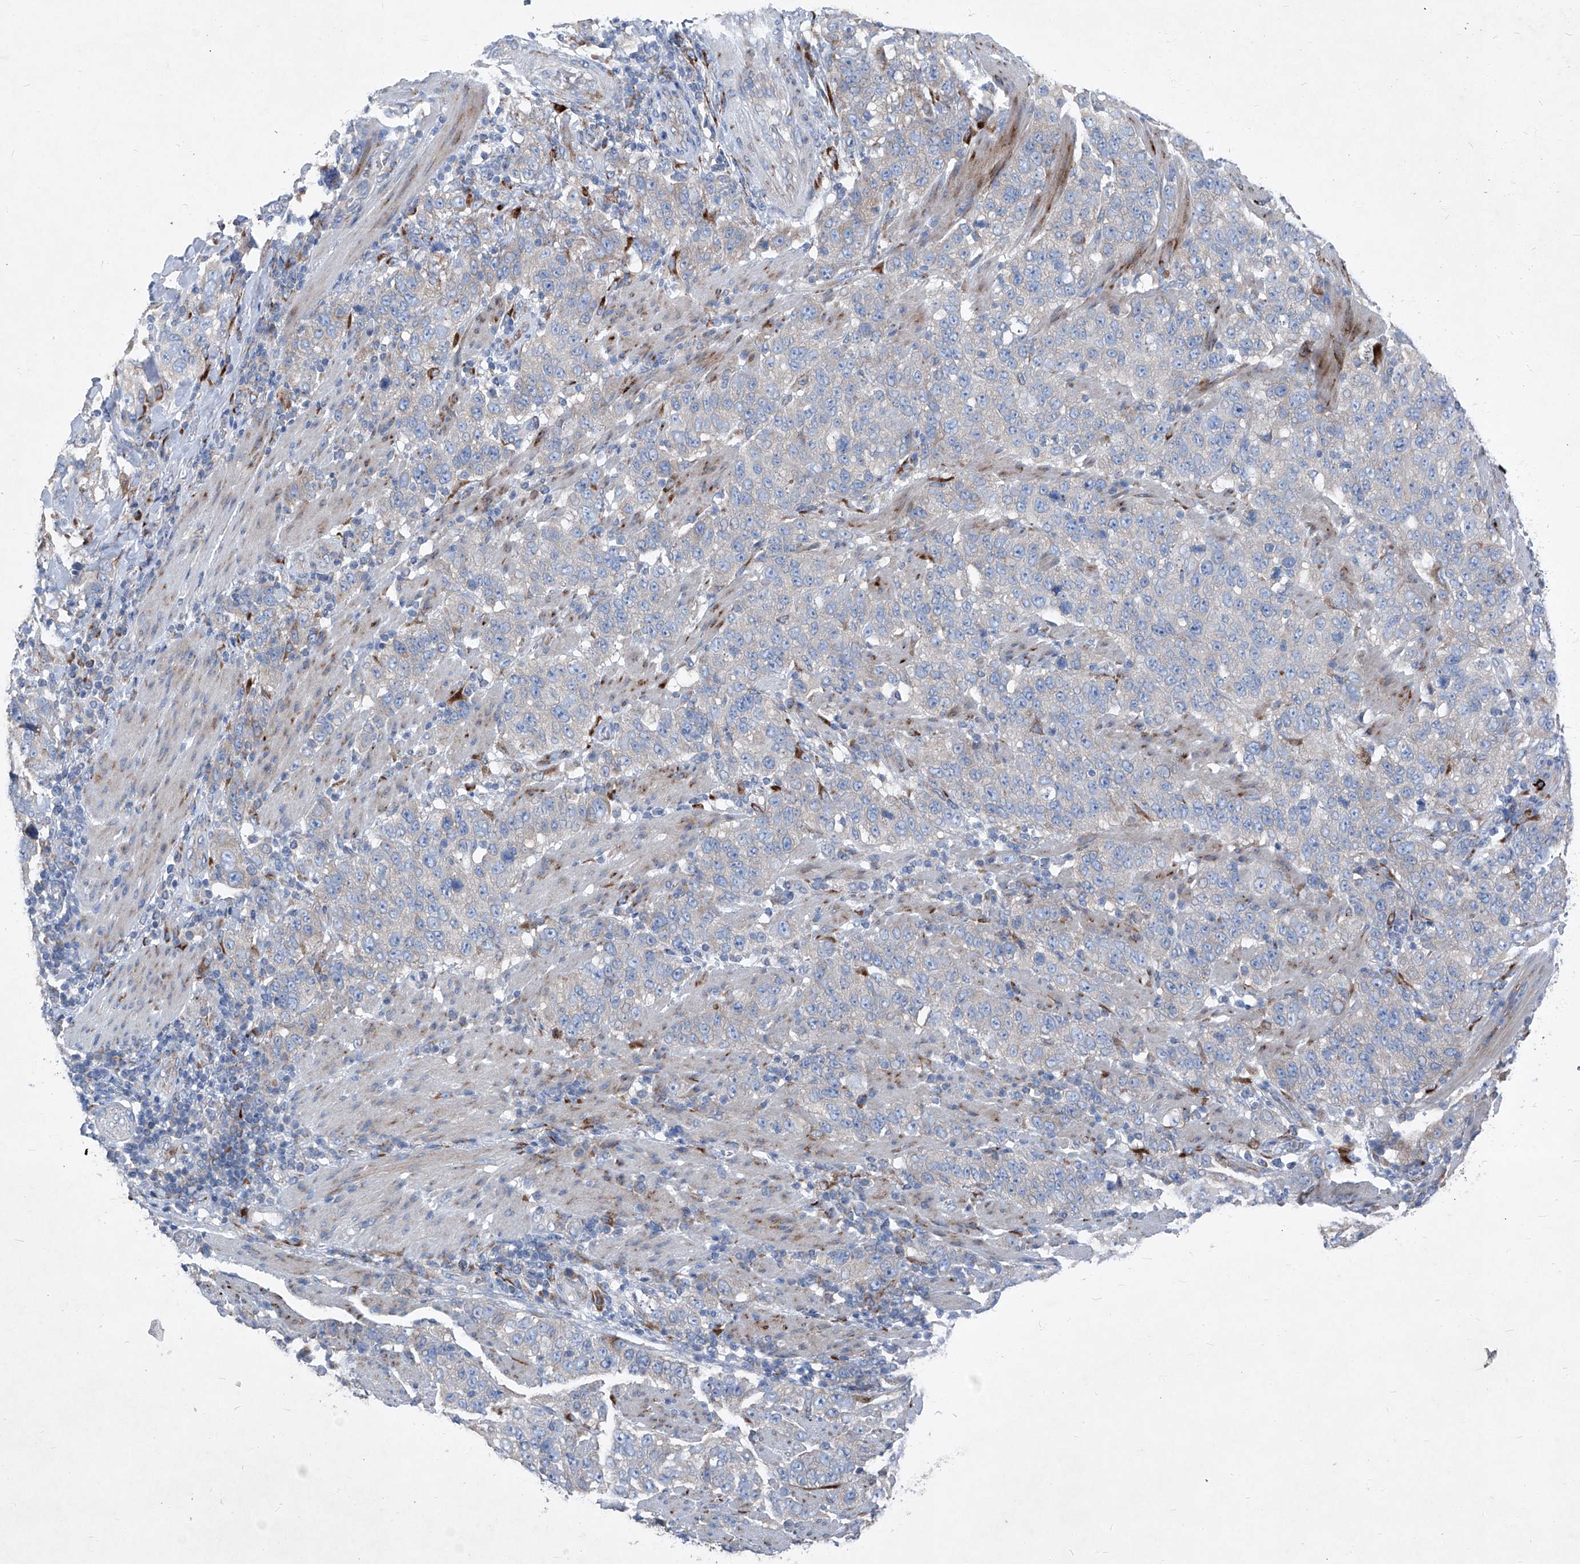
{"staining": {"intensity": "negative", "quantity": "none", "location": "none"}, "tissue": "stomach cancer", "cell_type": "Tumor cells", "image_type": "cancer", "snomed": [{"axis": "morphology", "description": "Adenocarcinoma, NOS"}, {"axis": "topography", "description": "Stomach"}], "caption": "Immunohistochemistry (IHC) image of neoplastic tissue: human adenocarcinoma (stomach) stained with DAB displays no significant protein staining in tumor cells.", "gene": "IFI27", "patient": {"sex": "male", "age": 48}}